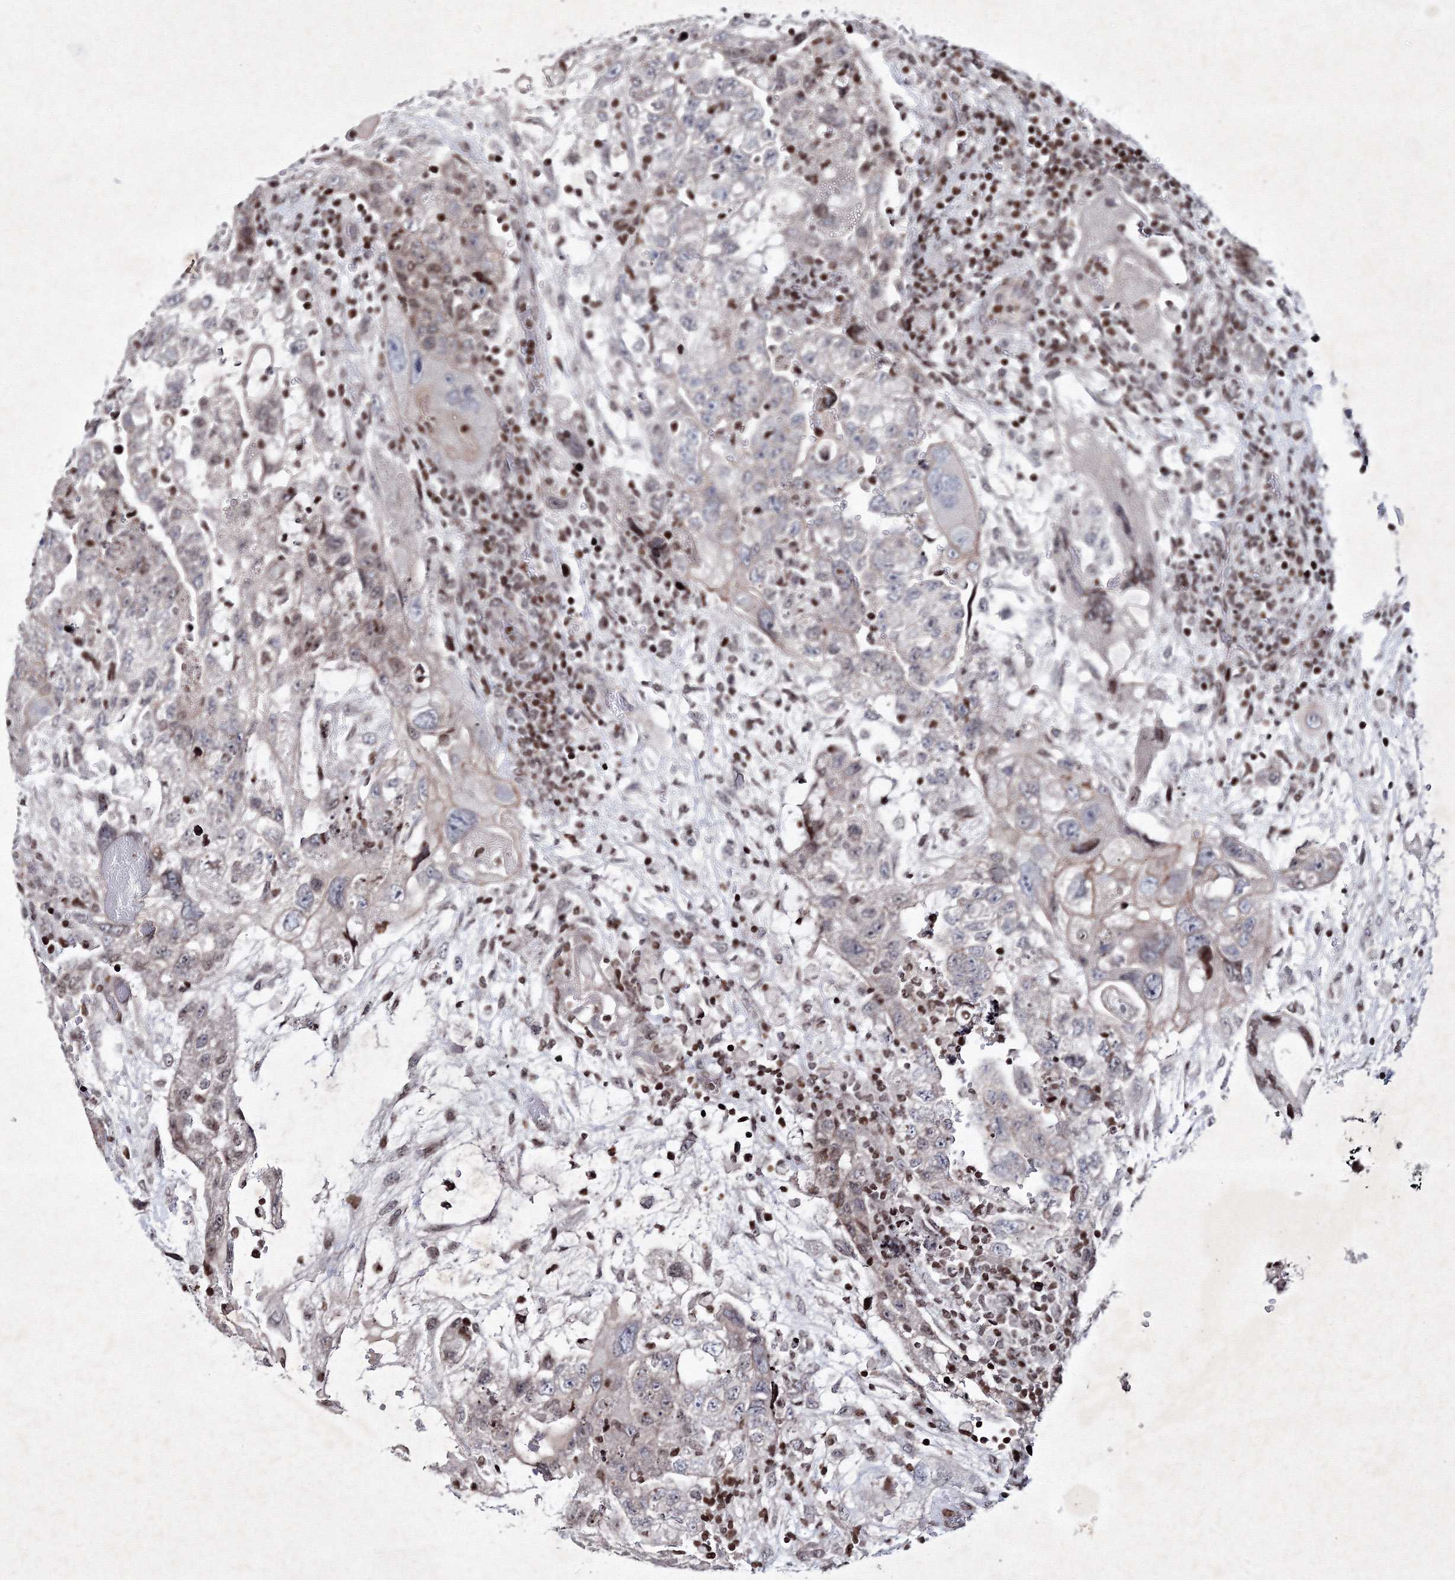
{"staining": {"intensity": "negative", "quantity": "none", "location": "none"}, "tissue": "testis cancer", "cell_type": "Tumor cells", "image_type": "cancer", "snomed": [{"axis": "morphology", "description": "Carcinoma, Embryonal, NOS"}, {"axis": "topography", "description": "Testis"}], "caption": "There is no significant expression in tumor cells of testis cancer (embryonal carcinoma). (Brightfield microscopy of DAB immunohistochemistry at high magnification).", "gene": "SMIM29", "patient": {"sex": "male", "age": 36}}